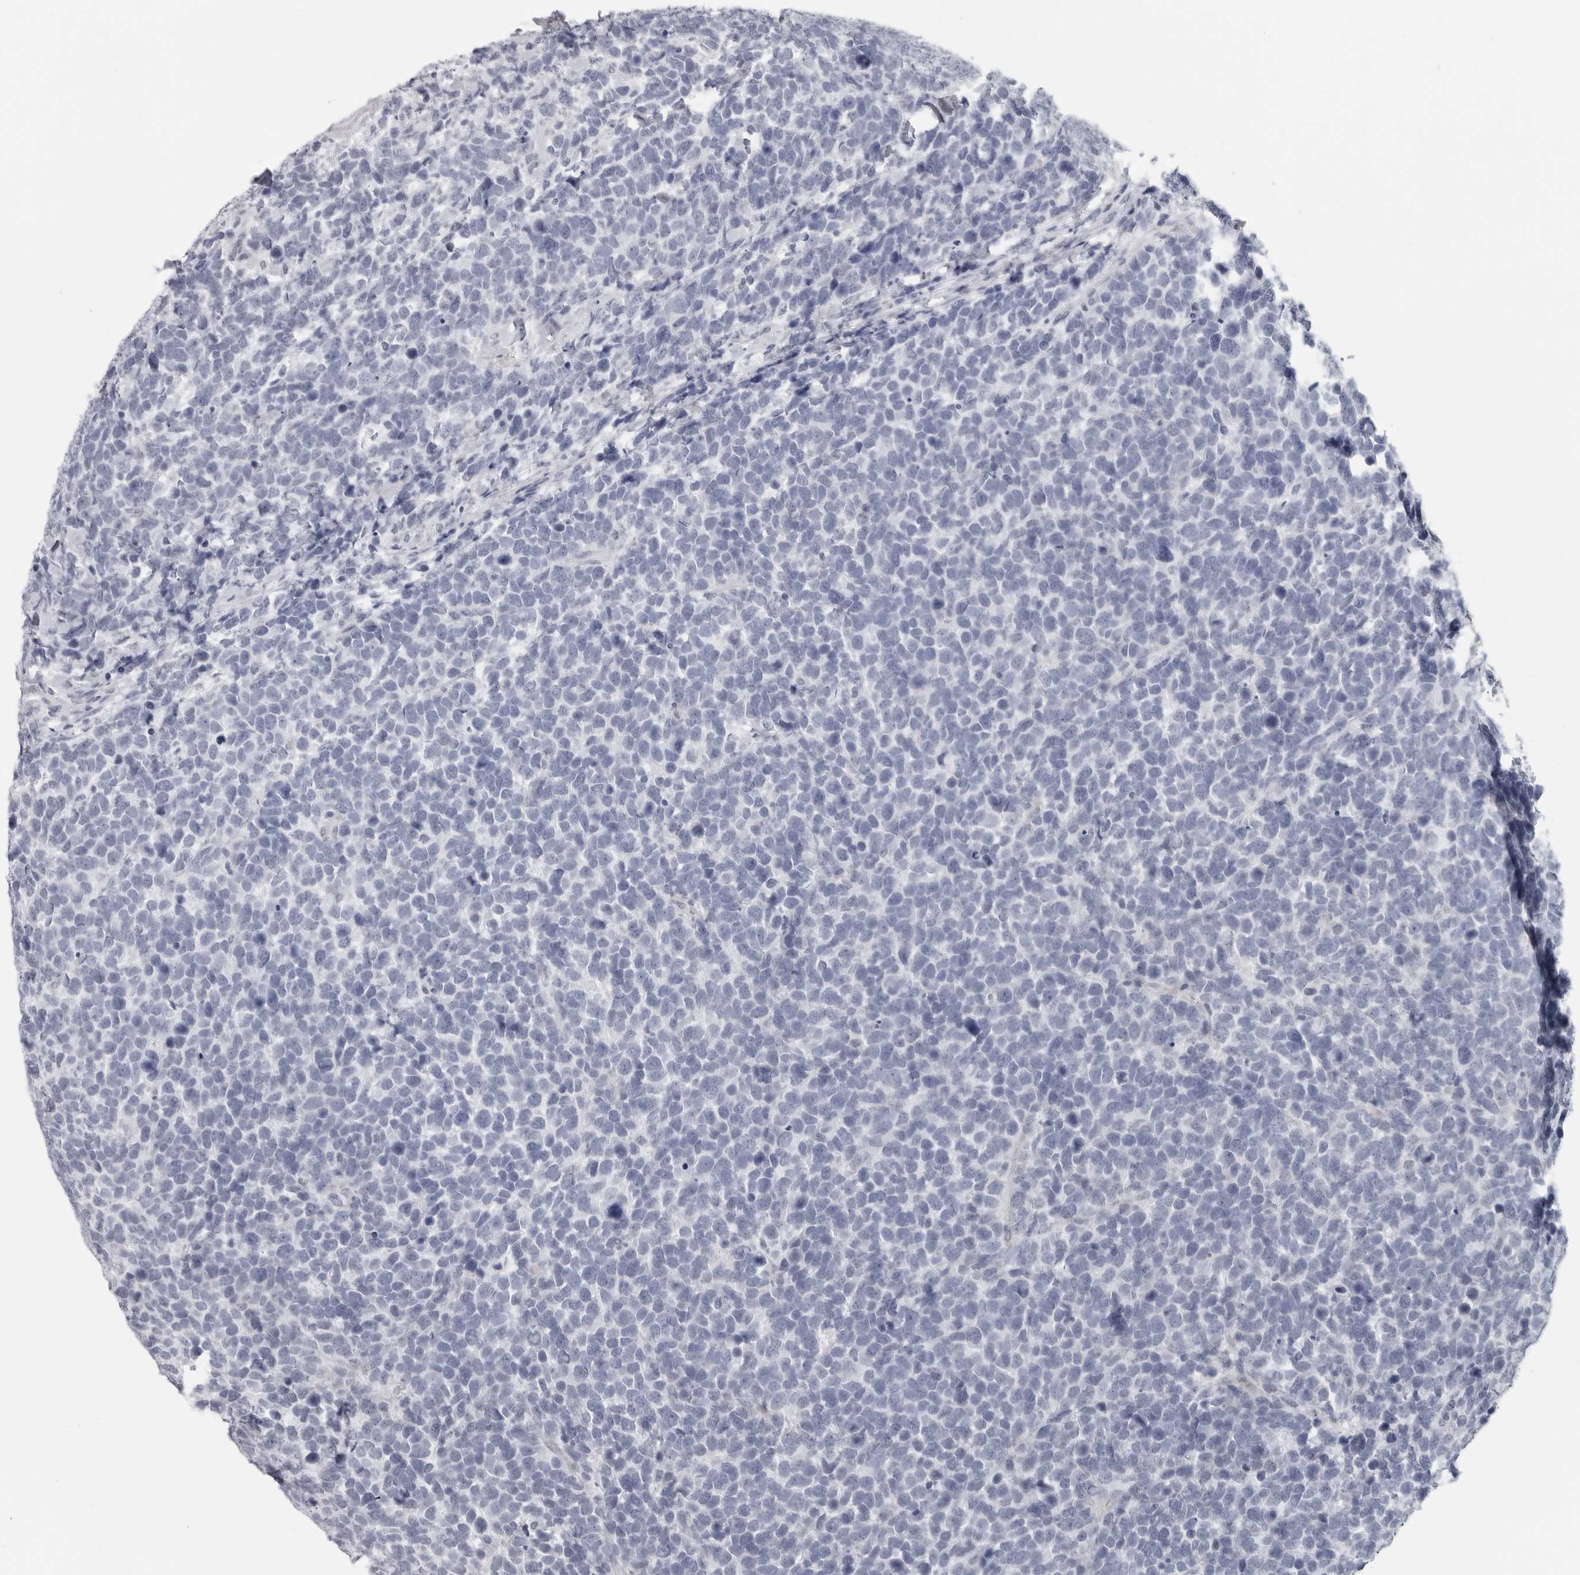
{"staining": {"intensity": "negative", "quantity": "none", "location": "none"}, "tissue": "urothelial cancer", "cell_type": "Tumor cells", "image_type": "cancer", "snomed": [{"axis": "morphology", "description": "Urothelial carcinoma, High grade"}, {"axis": "topography", "description": "Urinary bladder"}], "caption": "There is no significant expression in tumor cells of urothelial cancer. (DAB (3,3'-diaminobenzidine) immunohistochemistry (IHC), high magnification).", "gene": "OPLAH", "patient": {"sex": "female", "age": 82}}